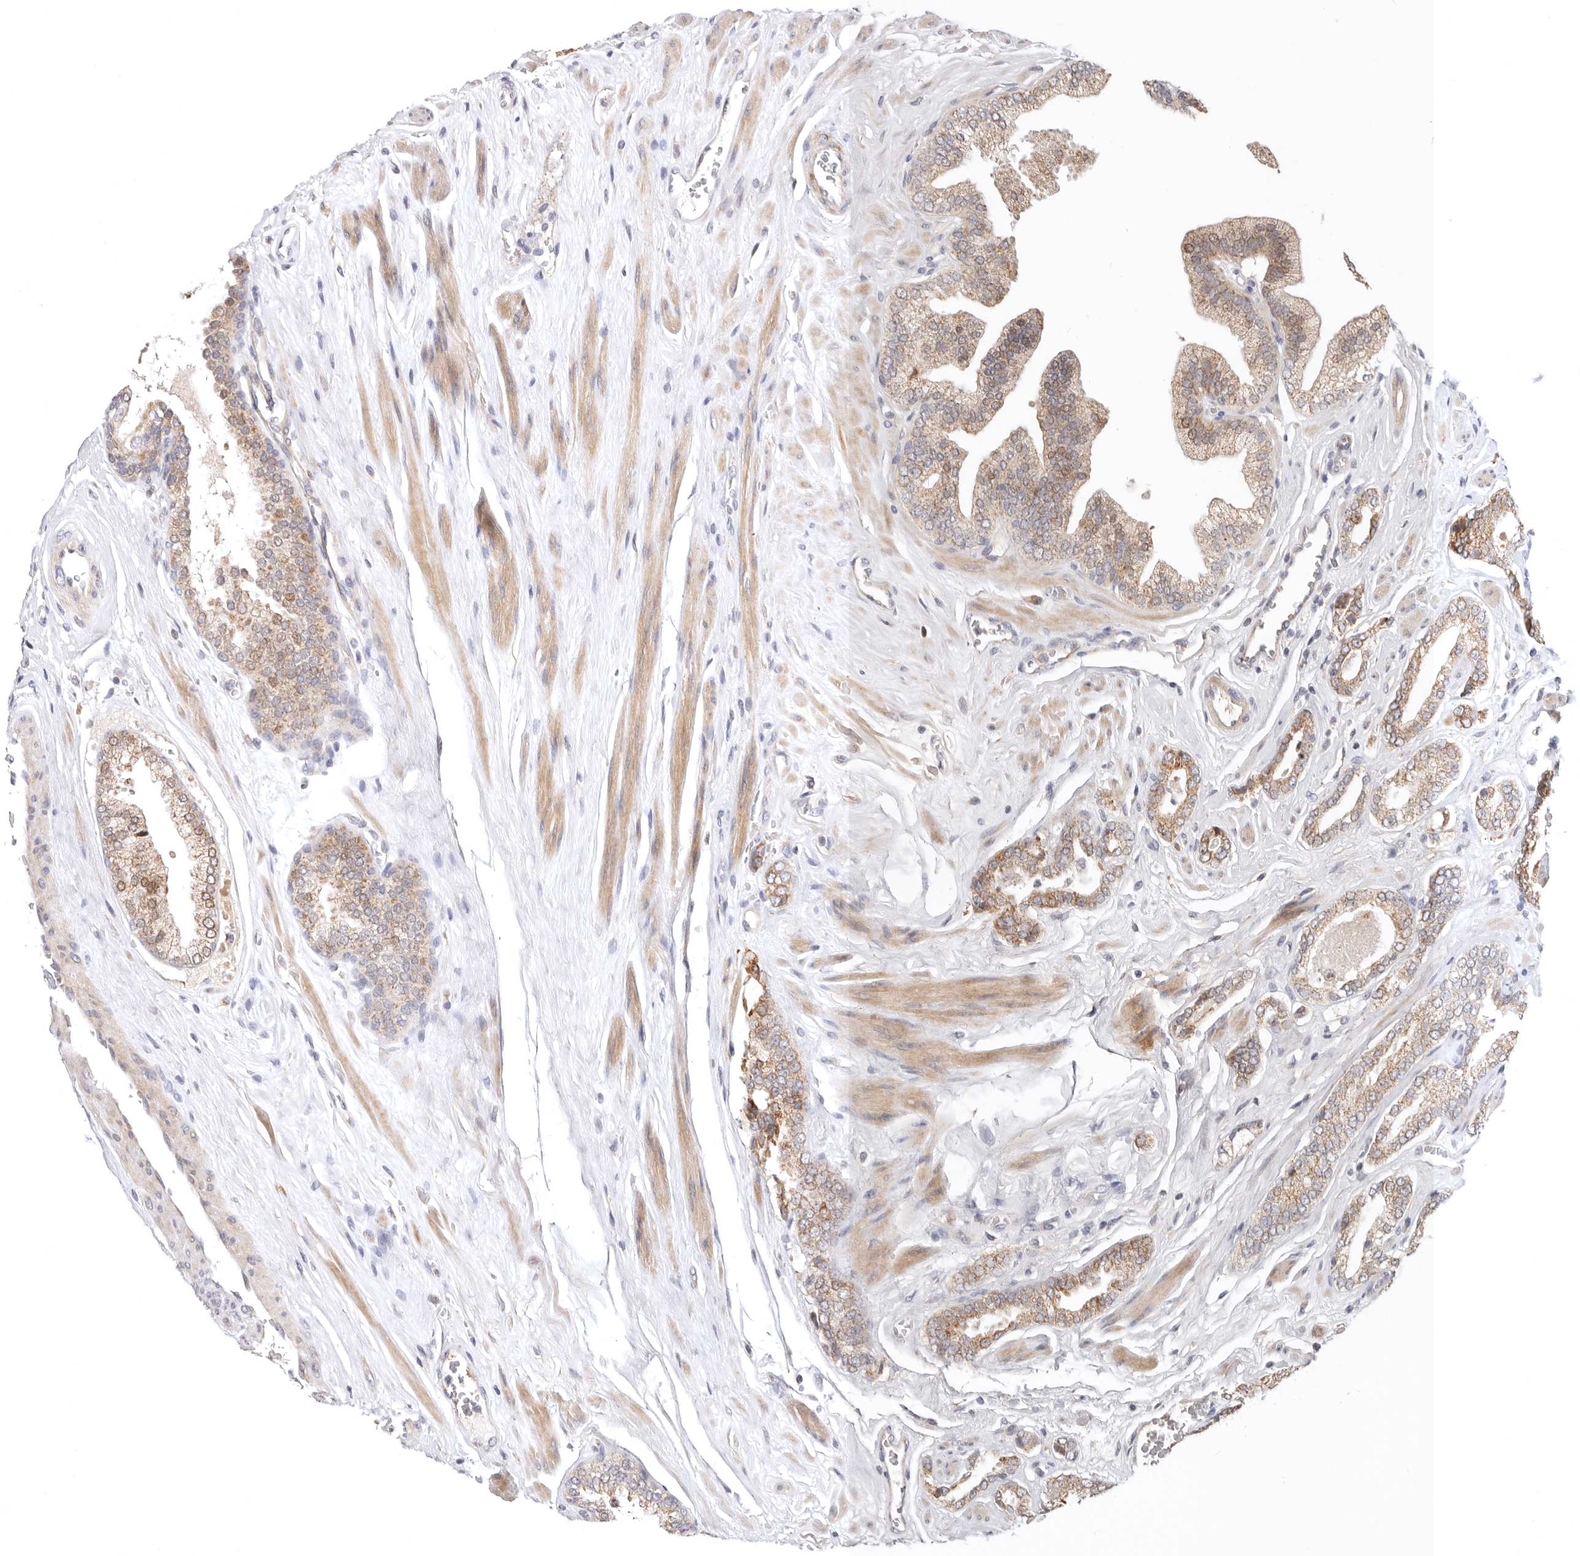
{"staining": {"intensity": "moderate", "quantity": "25%-75%", "location": "cytoplasmic/membranous"}, "tissue": "prostate cancer", "cell_type": "Tumor cells", "image_type": "cancer", "snomed": [{"axis": "morphology", "description": "Adenocarcinoma, Low grade"}, {"axis": "topography", "description": "Prostate"}], "caption": "Immunohistochemical staining of prostate adenocarcinoma (low-grade) shows moderate cytoplasmic/membranous protein expression in approximately 25%-75% of tumor cells. The protein of interest is stained brown, and the nuclei are stained in blue (DAB IHC with brightfield microscopy, high magnification).", "gene": "TFB2M", "patient": {"sex": "male", "age": 62}}